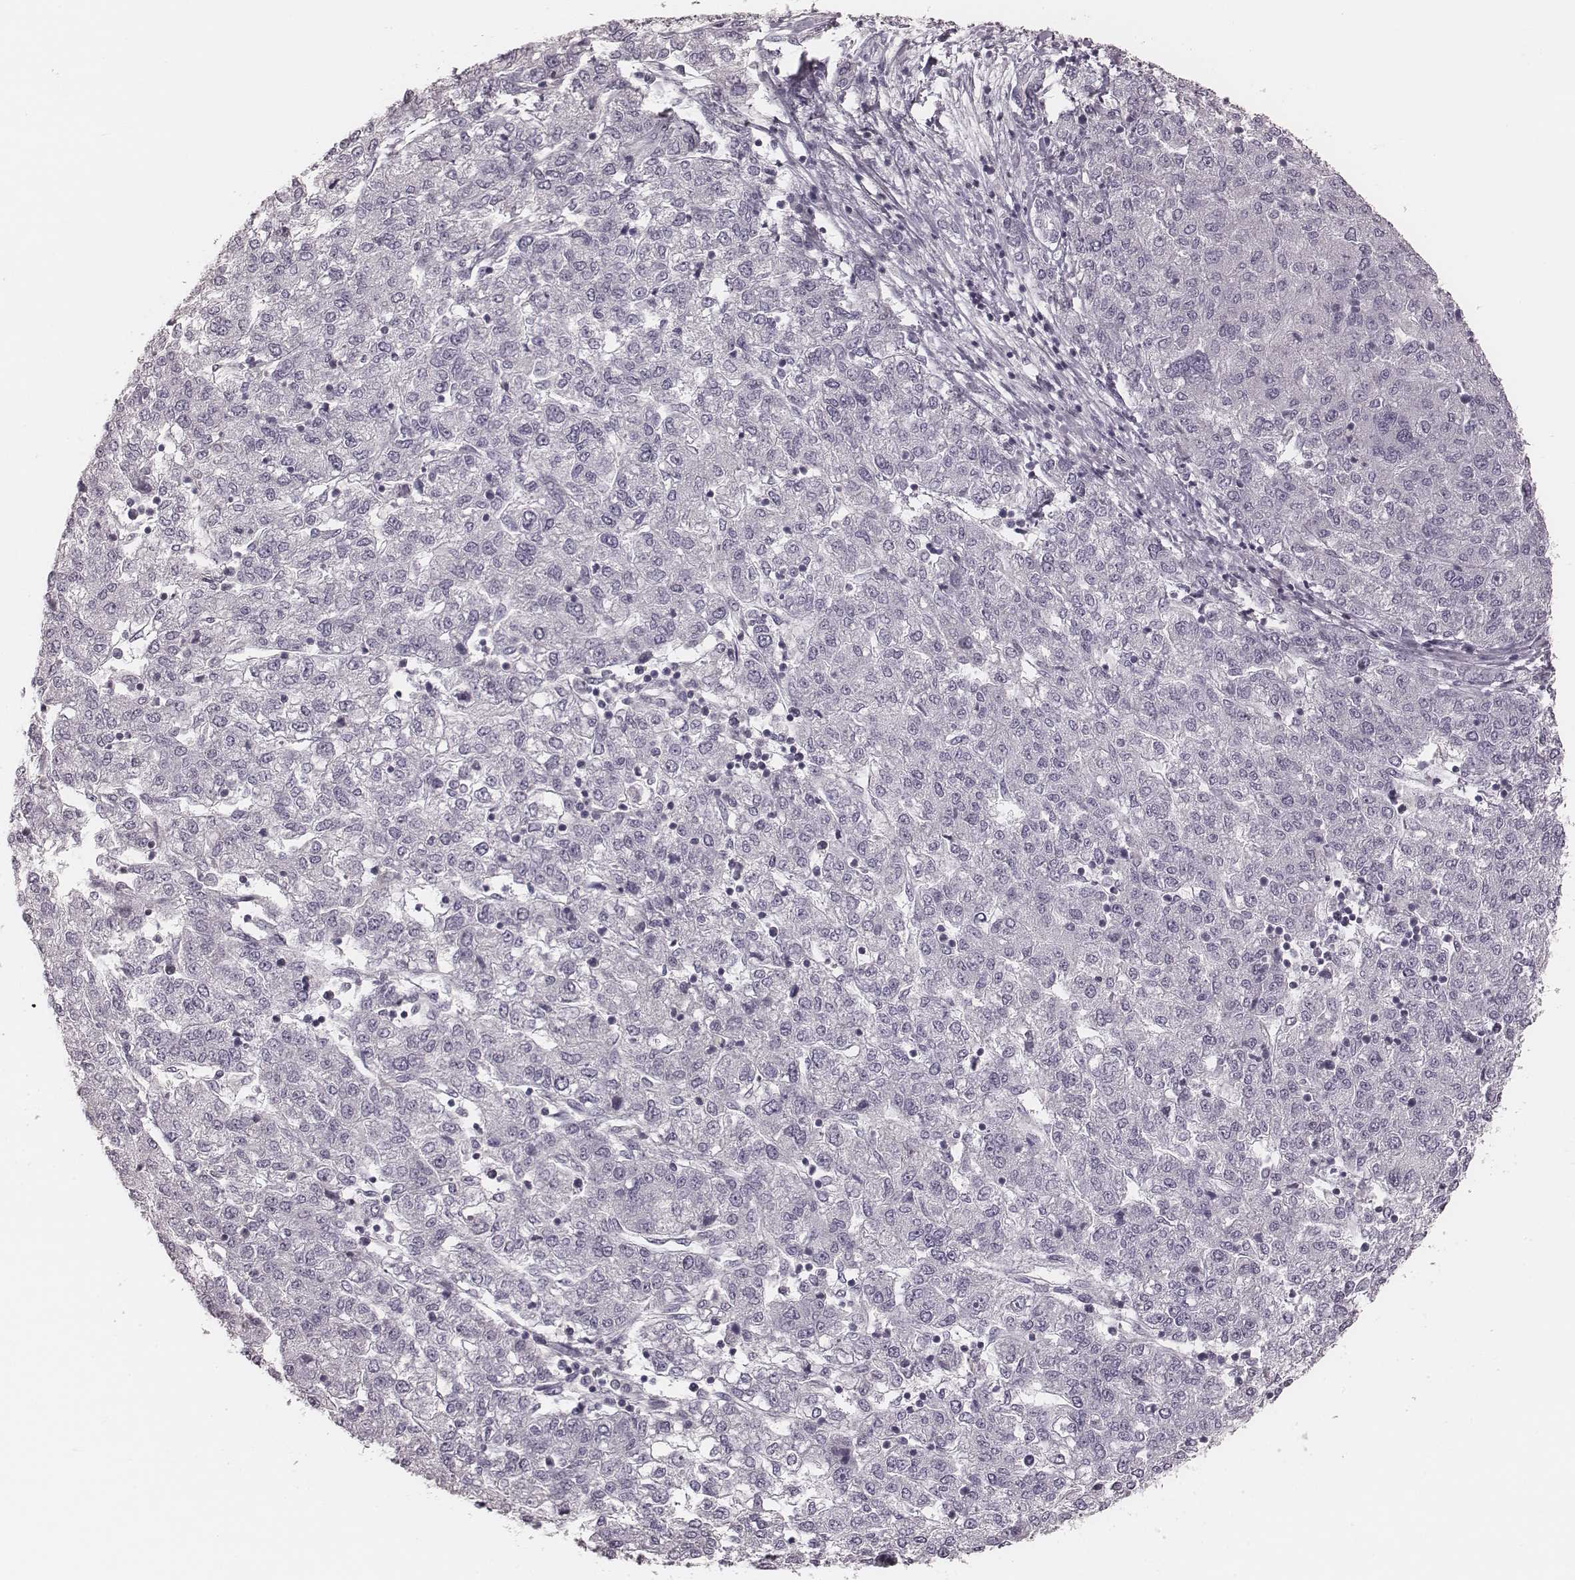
{"staining": {"intensity": "negative", "quantity": "none", "location": "none"}, "tissue": "liver cancer", "cell_type": "Tumor cells", "image_type": "cancer", "snomed": [{"axis": "morphology", "description": "Carcinoma, Hepatocellular, NOS"}, {"axis": "topography", "description": "Liver"}], "caption": "High power microscopy photomicrograph of an immunohistochemistry histopathology image of liver cancer, revealing no significant expression in tumor cells.", "gene": "S100Z", "patient": {"sex": "male", "age": 56}}